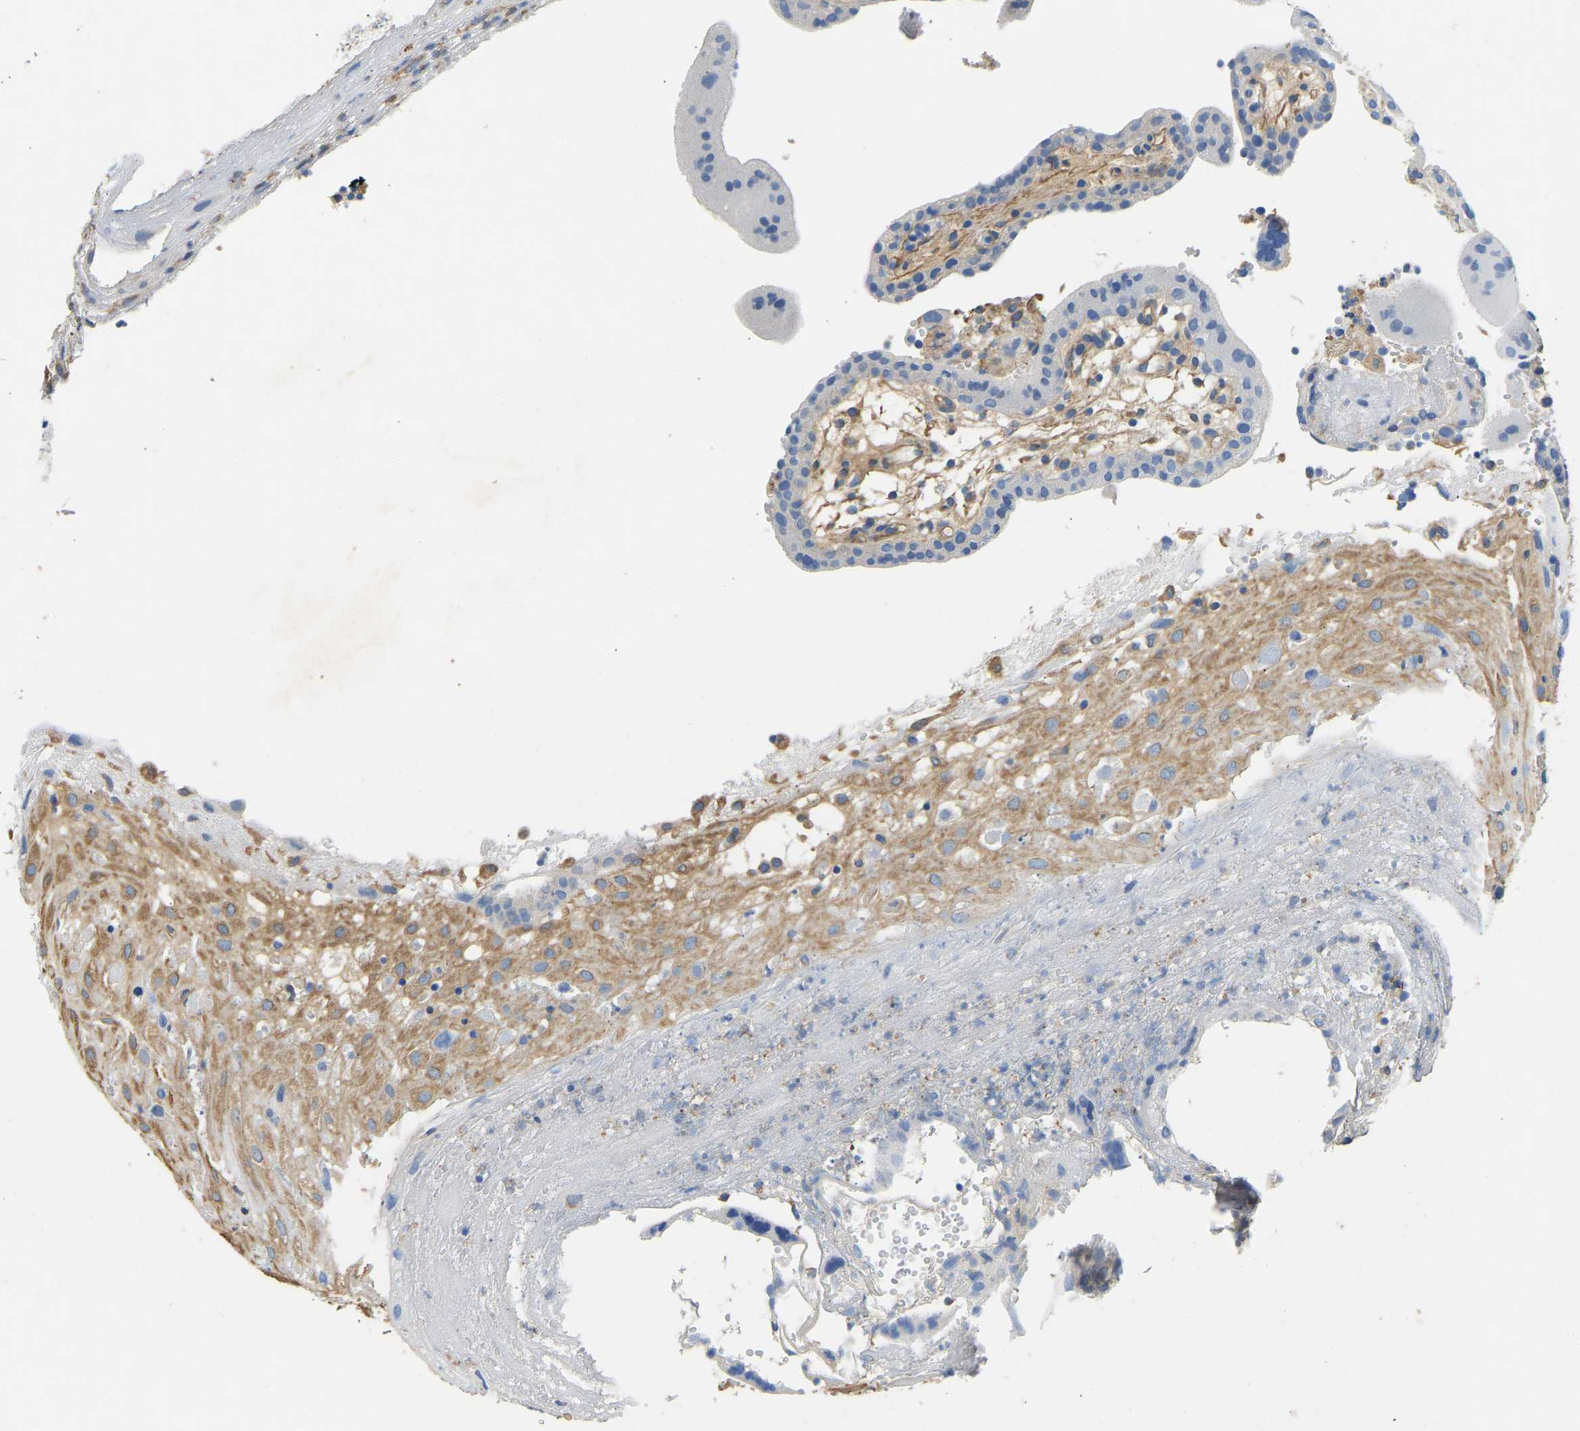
{"staining": {"intensity": "moderate", "quantity": "<25%", "location": "cytoplasmic/membranous"}, "tissue": "placenta", "cell_type": "Decidual cells", "image_type": "normal", "snomed": [{"axis": "morphology", "description": "Normal tissue, NOS"}, {"axis": "topography", "description": "Placenta"}], "caption": "The image reveals staining of unremarkable placenta, revealing moderate cytoplasmic/membranous protein positivity (brown color) within decidual cells.", "gene": "TECTA", "patient": {"sex": "female", "age": 18}}